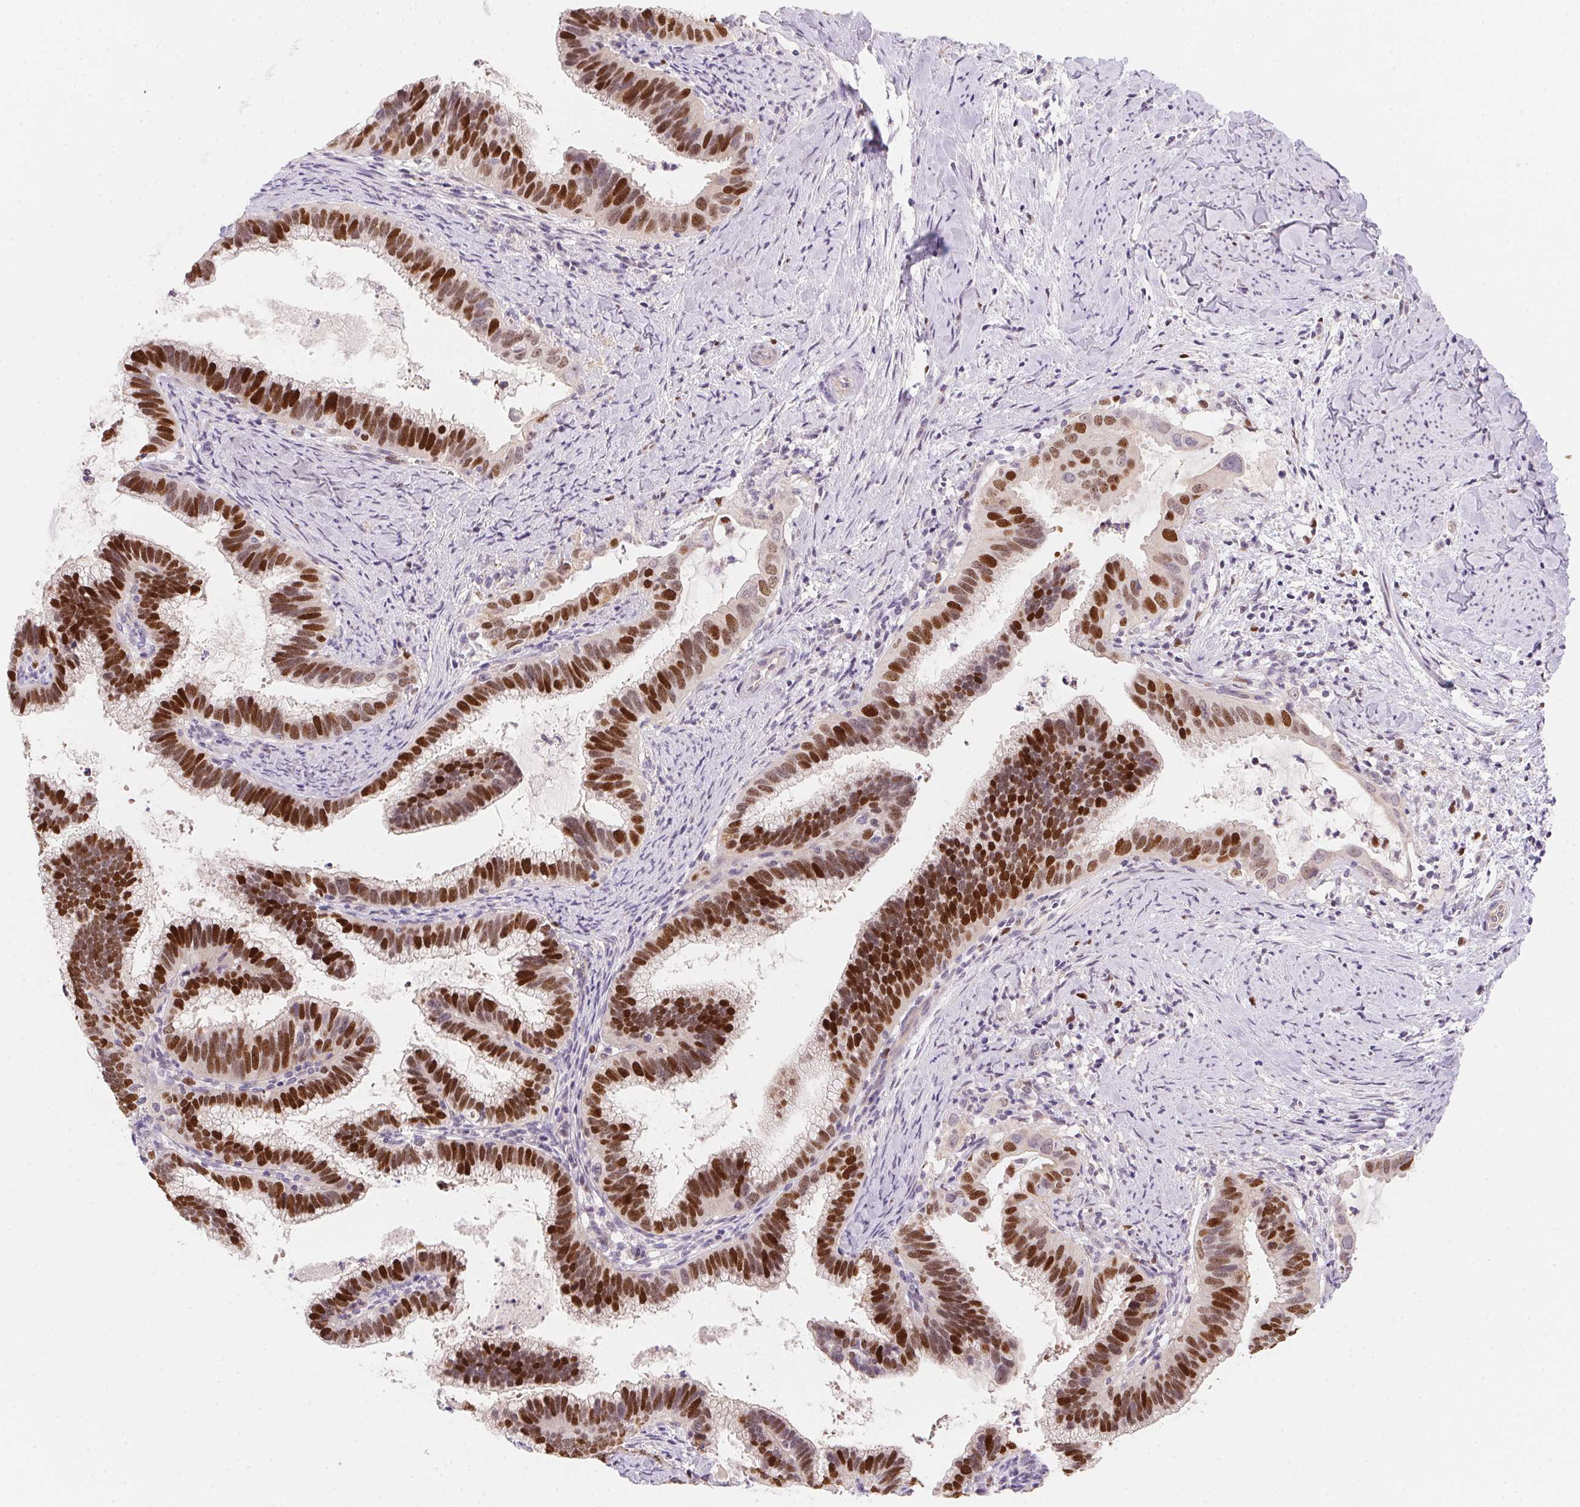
{"staining": {"intensity": "strong", "quantity": ">75%", "location": "nuclear"}, "tissue": "cervical cancer", "cell_type": "Tumor cells", "image_type": "cancer", "snomed": [{"axis": "morphology", "description": "Adenocarcinoma, NOS"}, {"axis": "topography", "description": "Cervix"}], "caption": "Immunohistochemical staining of cervical cancer (adenocarcinoma) shows high levels of strong nuclear protein staining in about >75% of tumor cells. (brown staining indicates protein expression, while blue staining denotes nuclei).", "gene": "HELLS", "patient": {"sex": "female", "age": 61}}